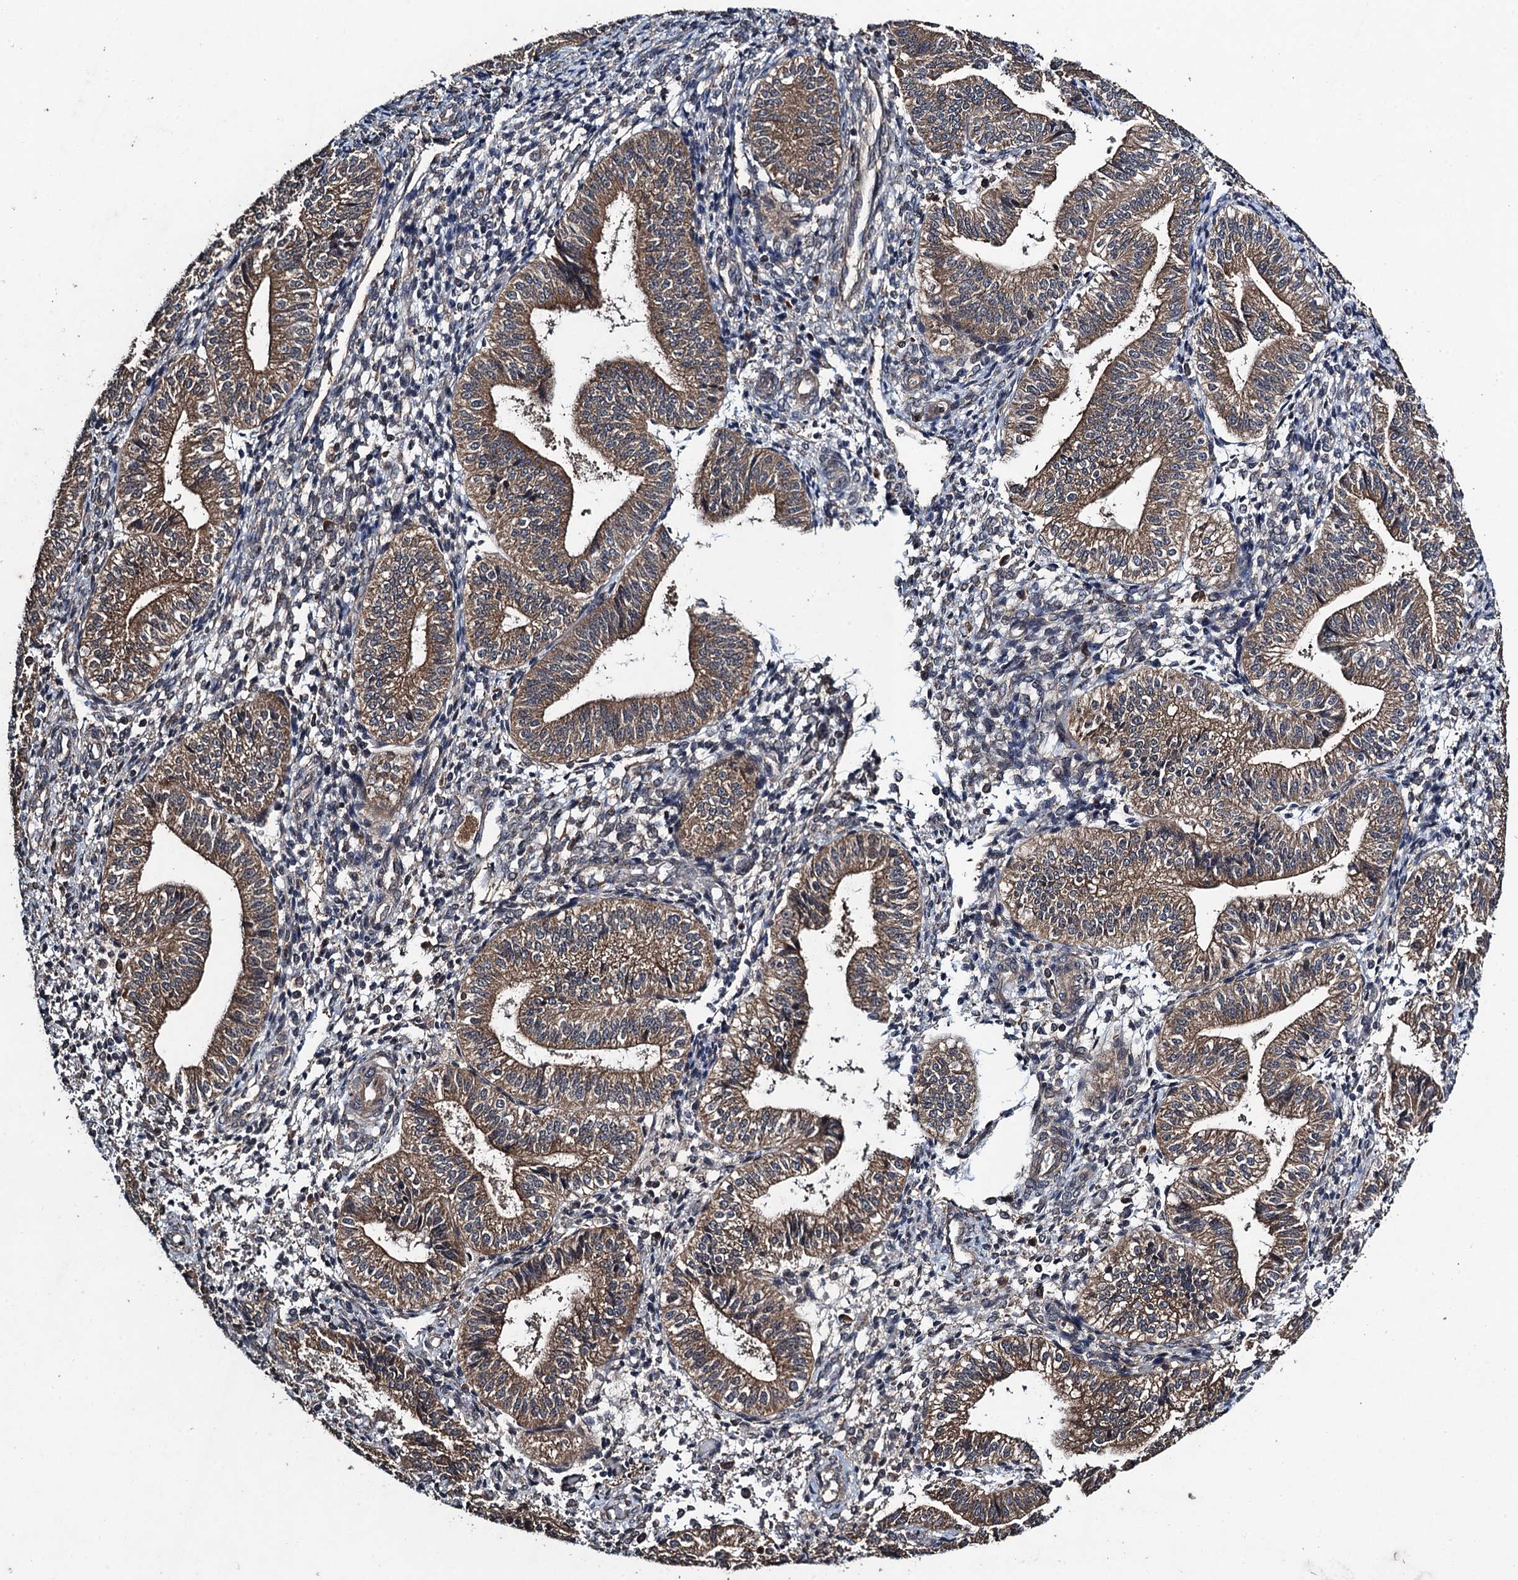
{"staining": {"intensity": "moderate", "quantity": "<25%", "location": "cytoplasmic/membranous"}, "tissue": "endometrium", "cell_type": "Cells in endometrial stroma", "image_type": "normal", "snomed": [{"axis": "morphology", "description": "Normal tissue, NOS"}, {"axis": "topography", "description": "Endometrium"}], "caption": "Immunohistochemical staining of benign human endometrium demonstrates <25% levels of moderate cytoplasmic/membranous protein positivity in approximately <25% of cells in endometrial stroma.", "gene": "CNTN5", "patient": {"sex": "female", "age": 34}}